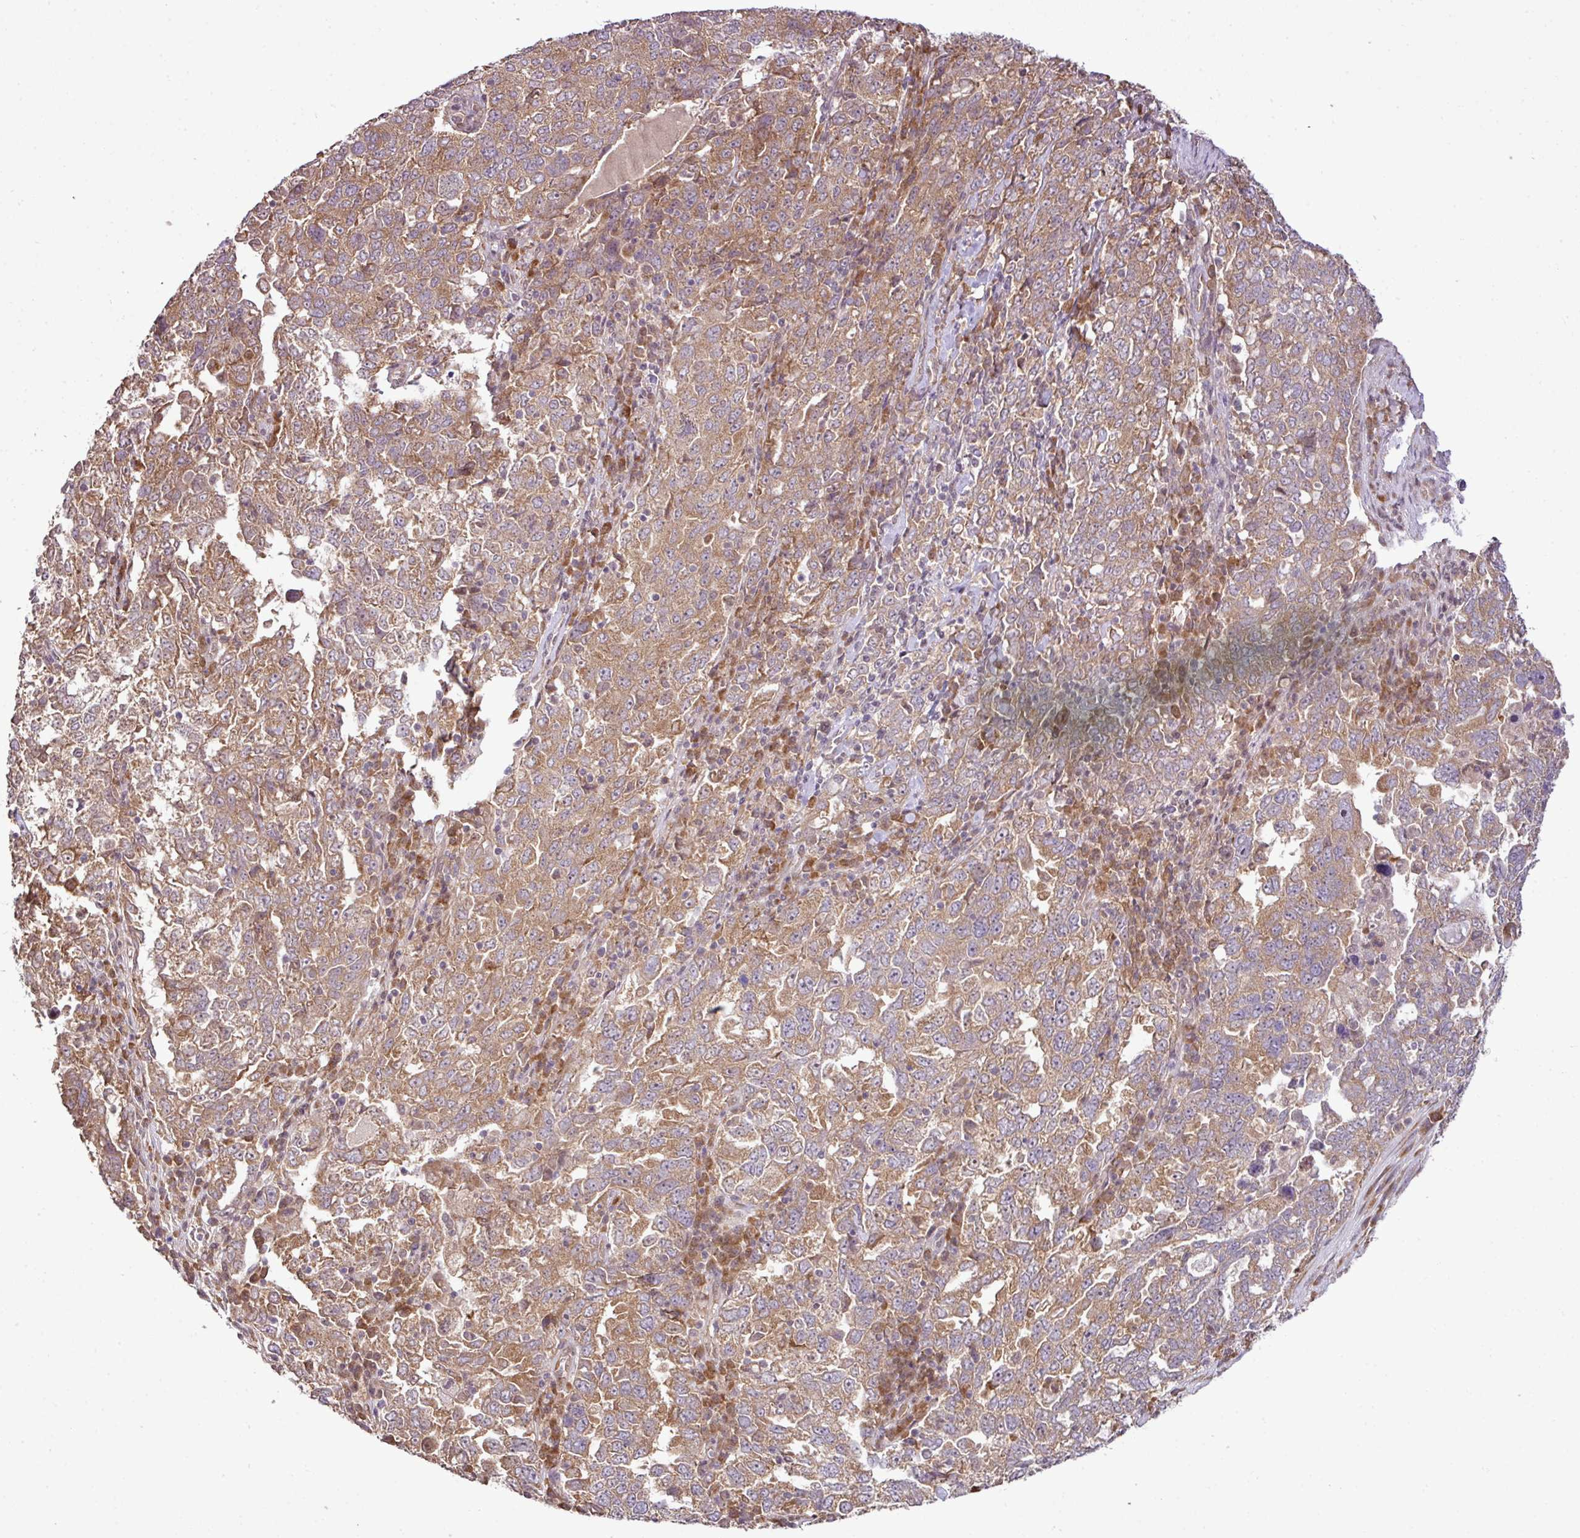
{"staining": {"intensity": "moderate", "quantity": ">75%", "location": "cytoplasmic/membranous"}, "tissue": "ovarian cancer", "cell_type": "Tumor cells", "image_type": "cancer", "snomed": [{"axis": "morphology", "description": "Carcinoma, endometroid"}, {"axis": "topography", "description": "Ovary"}], "caption": "A micrograph of human ovarian endometroid carcinoma stained for a protein exhibits moderate cytoplasmic/membranous brown staining in tumor cells.", "gene": "DNAAF4", "patient": {"sex": "female", "age": 62}}